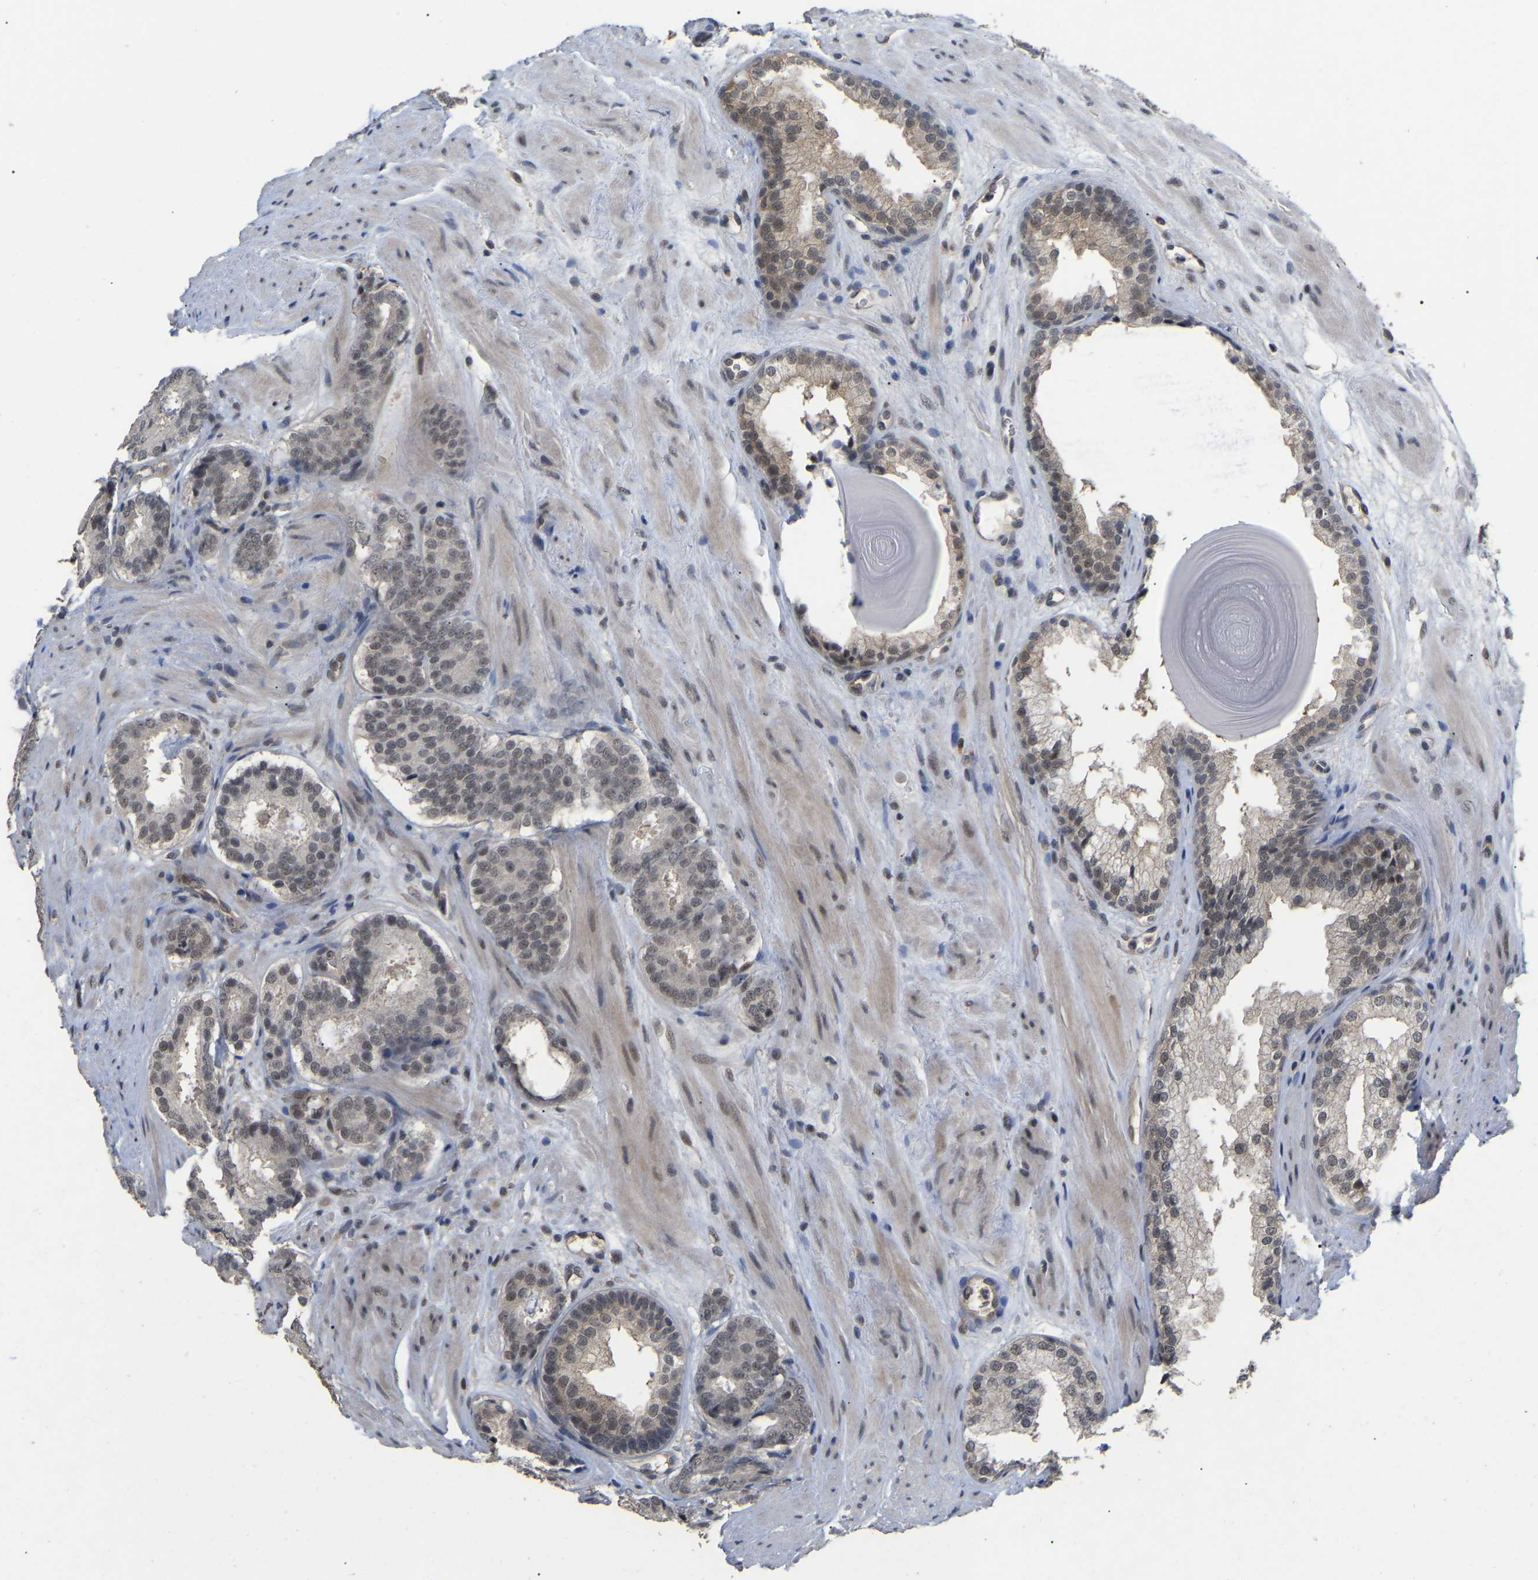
{"staining": {"intensity": "weak", "quantity": ">75%", "location": "nuclear"}, "tissue": "prostate cancer", "cell_type": "Tumor cells", "image_type": "cancer", "snomed": [{"axis": "morphology", "description": "Adenocarcinoma, Low grade"}, {"axis": "topography", "description": "Prostate"}], "caption": "Immunohistochemistry (IHC) histopathology image of neoplastic tissue: prostate cancer stained using immunohistochemistry shows low levels of weak protein expression localized specifically in the nuclear of tumor cells, appearing as a nuclear brown color.", "gene": "JAZF1", "patient": {"sex": "male", "age": 69}}